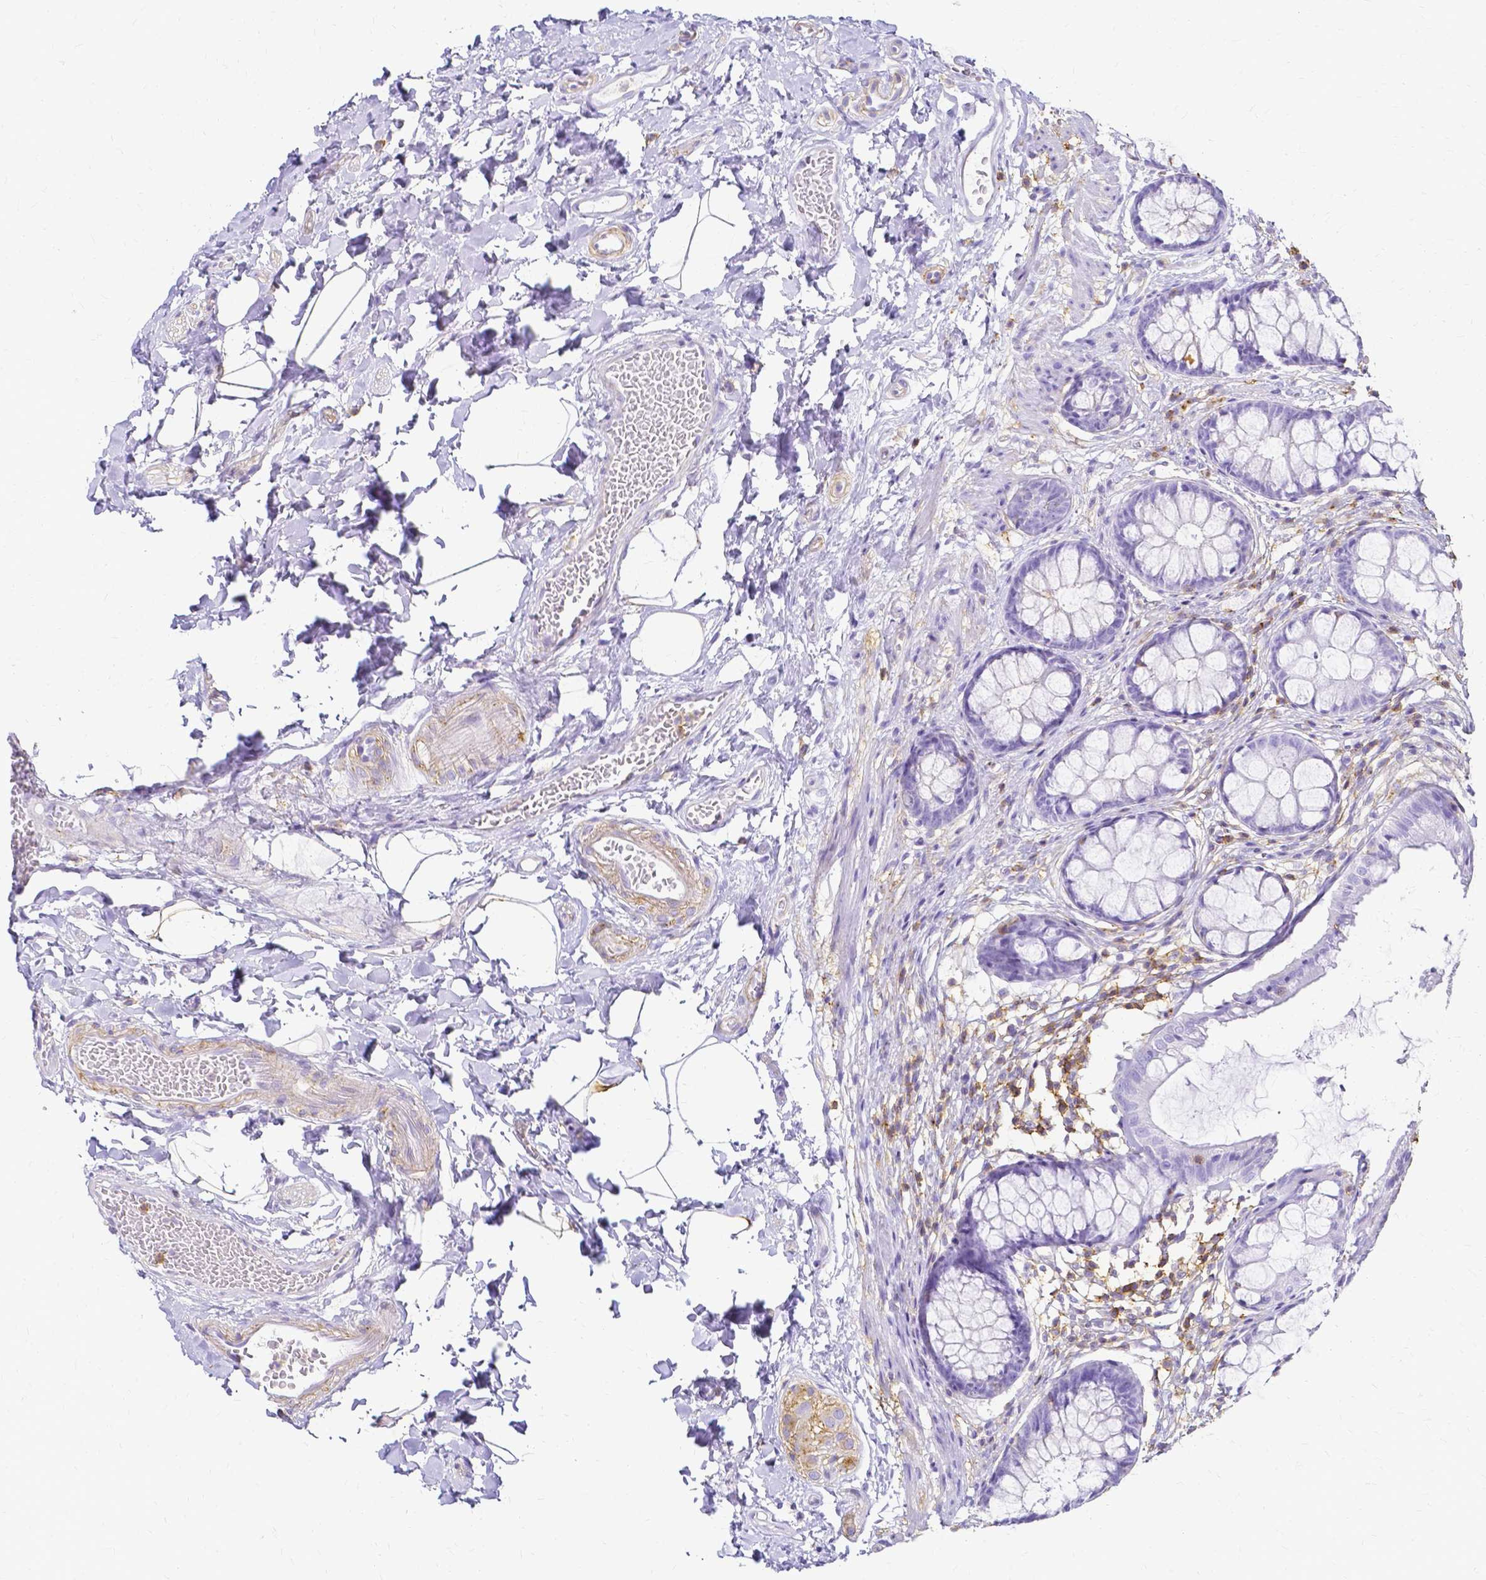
{"staining": {"intensity": "negative", "quantity": "none", "location": "none"}, "tissue": "rectum", "cell_type": "Glandular cells", "image_type": "normal", "snomed": [{"axis": "morphology", "description": "Normal tissue, NOS"}, {"axis": "topography", "description": "Rectum"}], "caption": "Glandular cells are negative for protein expression in benign human rectum. The staining was performed using DAB to visualize the protein expression in brown, while the nuclei were stained in blue with hematoxylin (Magnification: 20x).", "gene": "HSPA12A", "patient": {"sex": "female", "age": 62}}